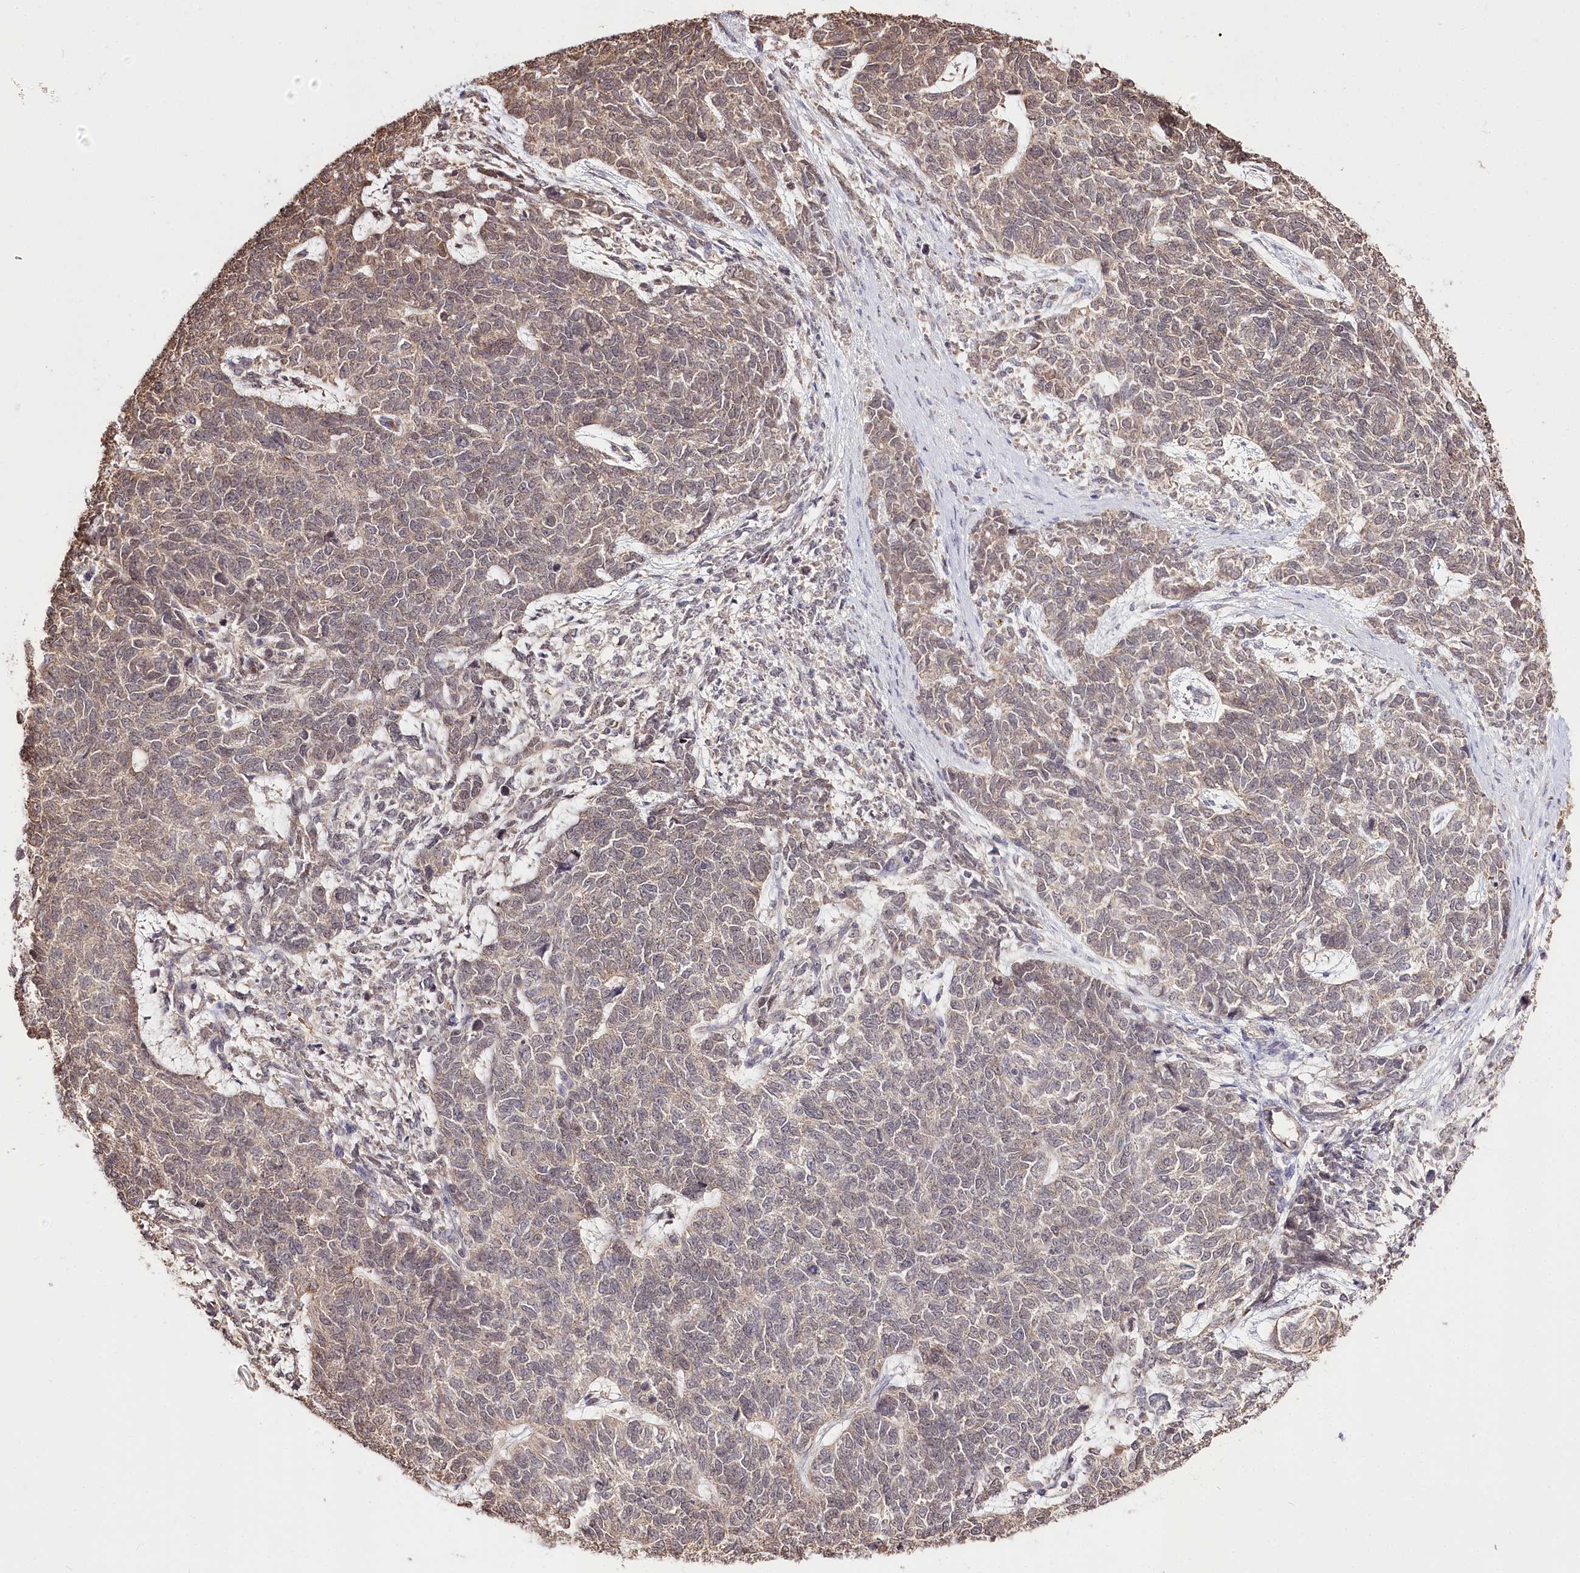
{"staining": {"intensity": "weak", "quantity": "25%-75%", "location": "cytoplasmic/membranous"}, "tissue": "cervical cancer", "cell_type": "Tumor cells", "image_type": "cancer", "snomed": [{"axis": "morphology", "description": "Squamous cell carcinoma, NOS"}, {"axis": "topography", "description": "Cervix"}], "caption": "Squamous cell carcinoma (cervical) stained for a protein demonstrates weak cytoplasmic/membranous positivity in tumor cells.", "gene": "R3HDM2", "patient": {"sex": "female", "age": 63}}